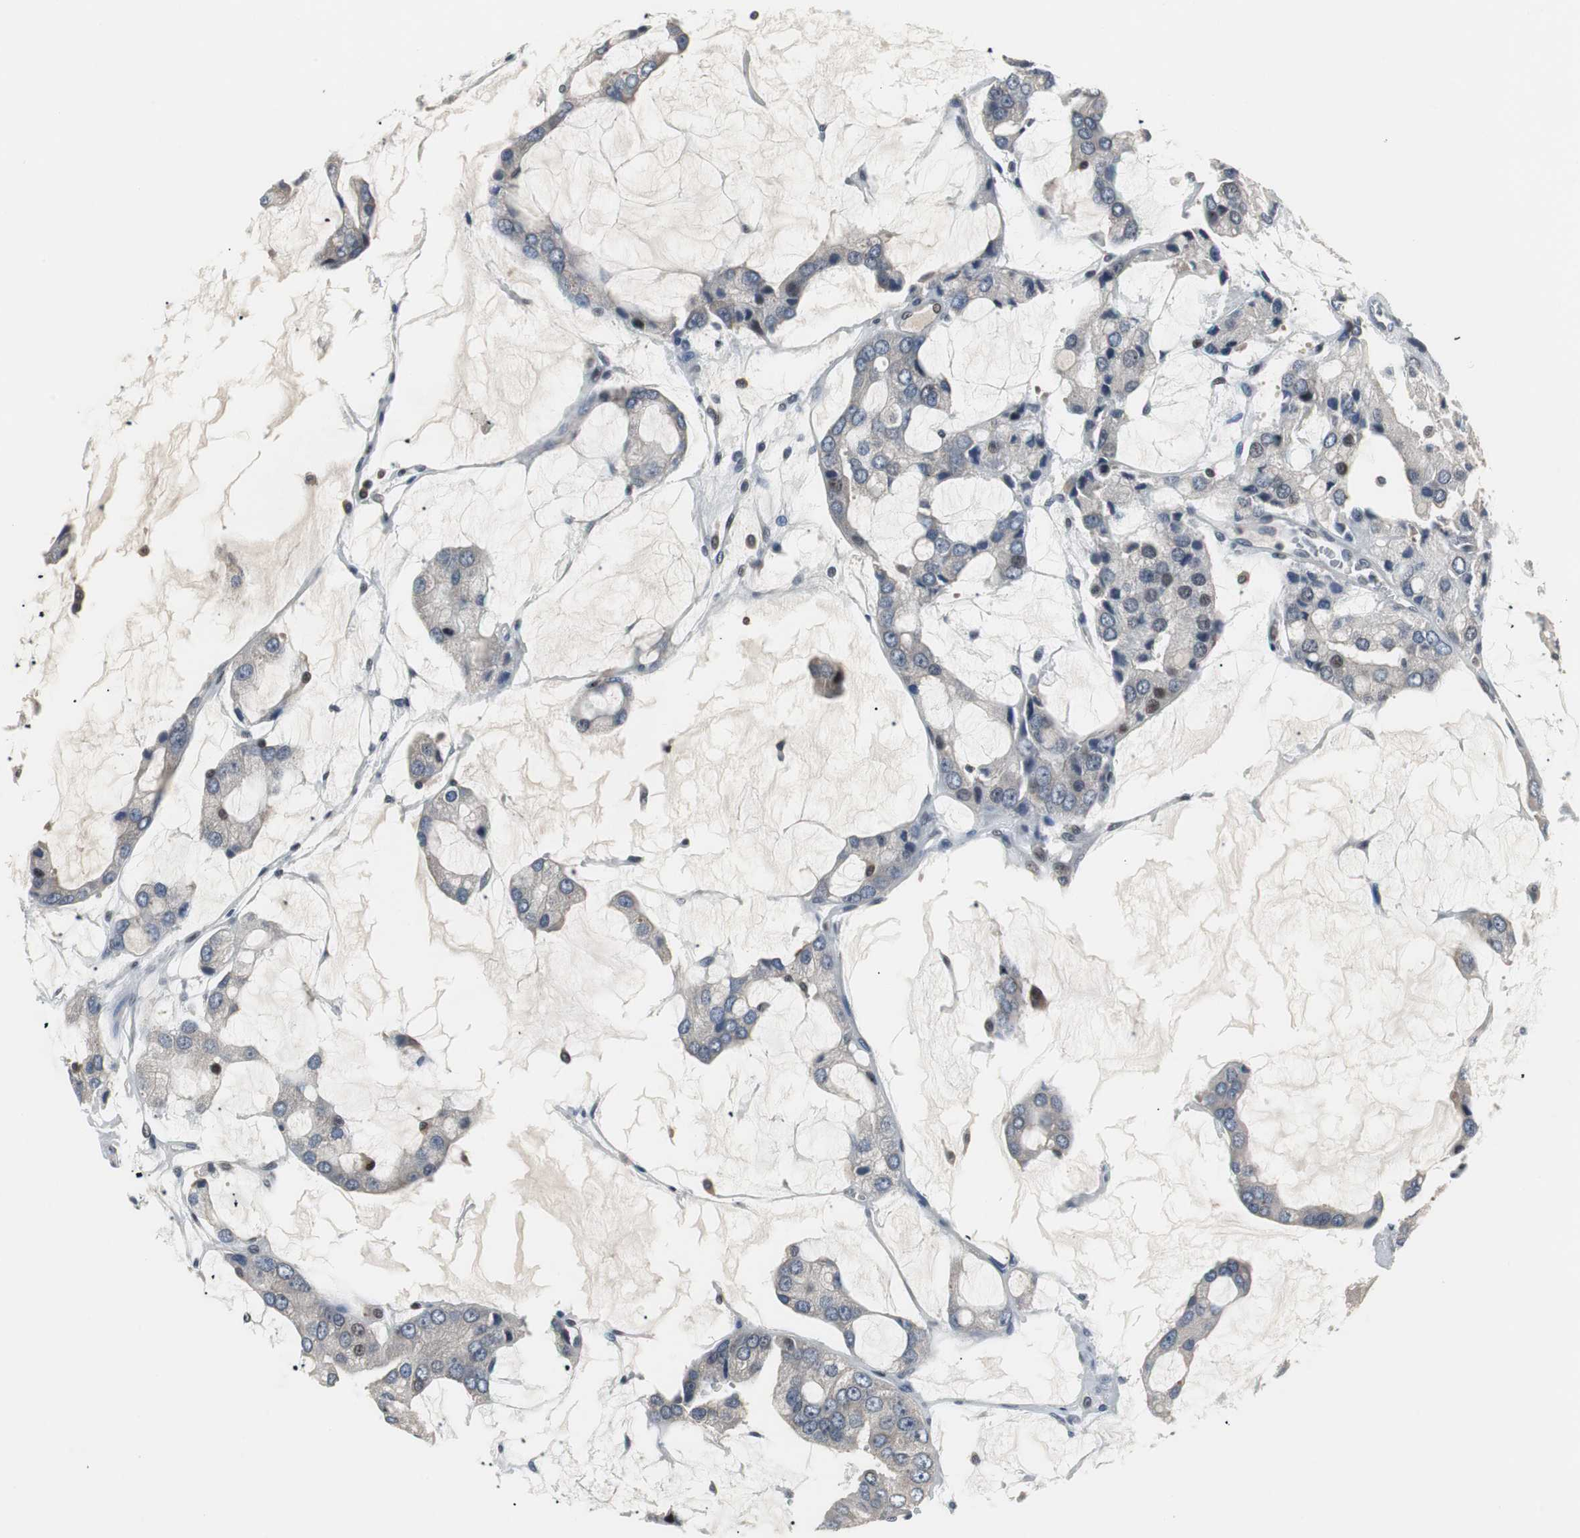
{"staining": {"intensity": "negative", "quantity": "none", "location": "none"}, "tissue": "prostate cancer", "cell_type": "Tumor cells", "image_type": "cancer", "snomed": [{"axis": "morphology", "description": "Adenocarcinoma, High grade"}, {"axis": "topography", "description": "Prostate"}], "caption": "The photomicrograph demonstrates no significant positivity in tumor cells of adenocarcinoma (high-grade) (prostate).", "gene": "GRK2", "patient": {"sex": "male", "age": 67}}